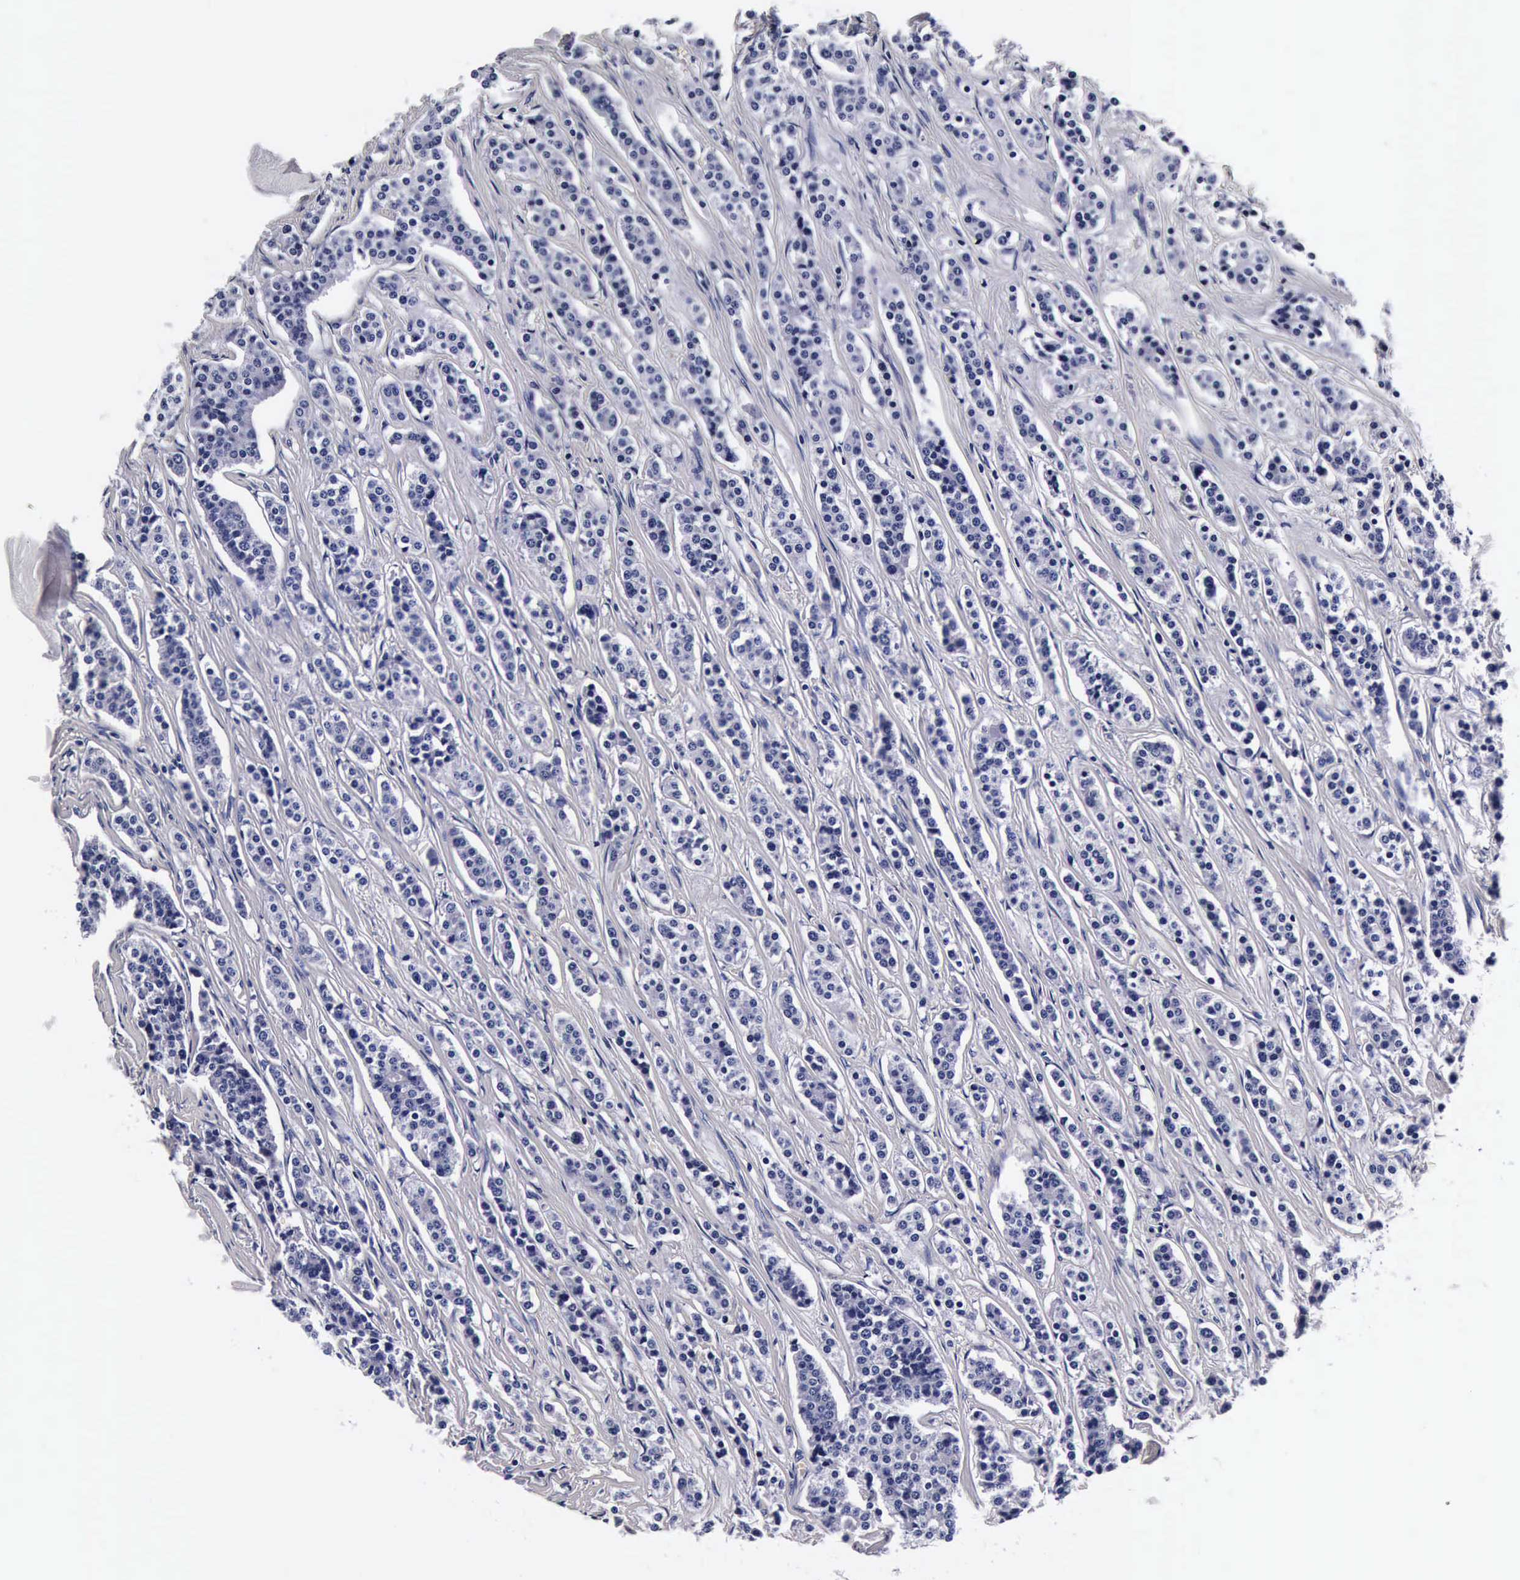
{"staining": {"intensity": "negative", "quantity": "none", "location": "none"}, "tissue": "carcinoid", "cell_type": "Tumor cells", "image_type": "cancer", "snomed": [{"axis": "morphology", "description": "Carcinoid, malignant, NOS"}, {"axis": "topography", "description": "Small intestine"}], "caption": "An IHC image of carcinoid is shown. There is no staining in tumor cells of carcinoid.", "gene": "IAPP", "patient": {"sex": "male", "age": 63}}